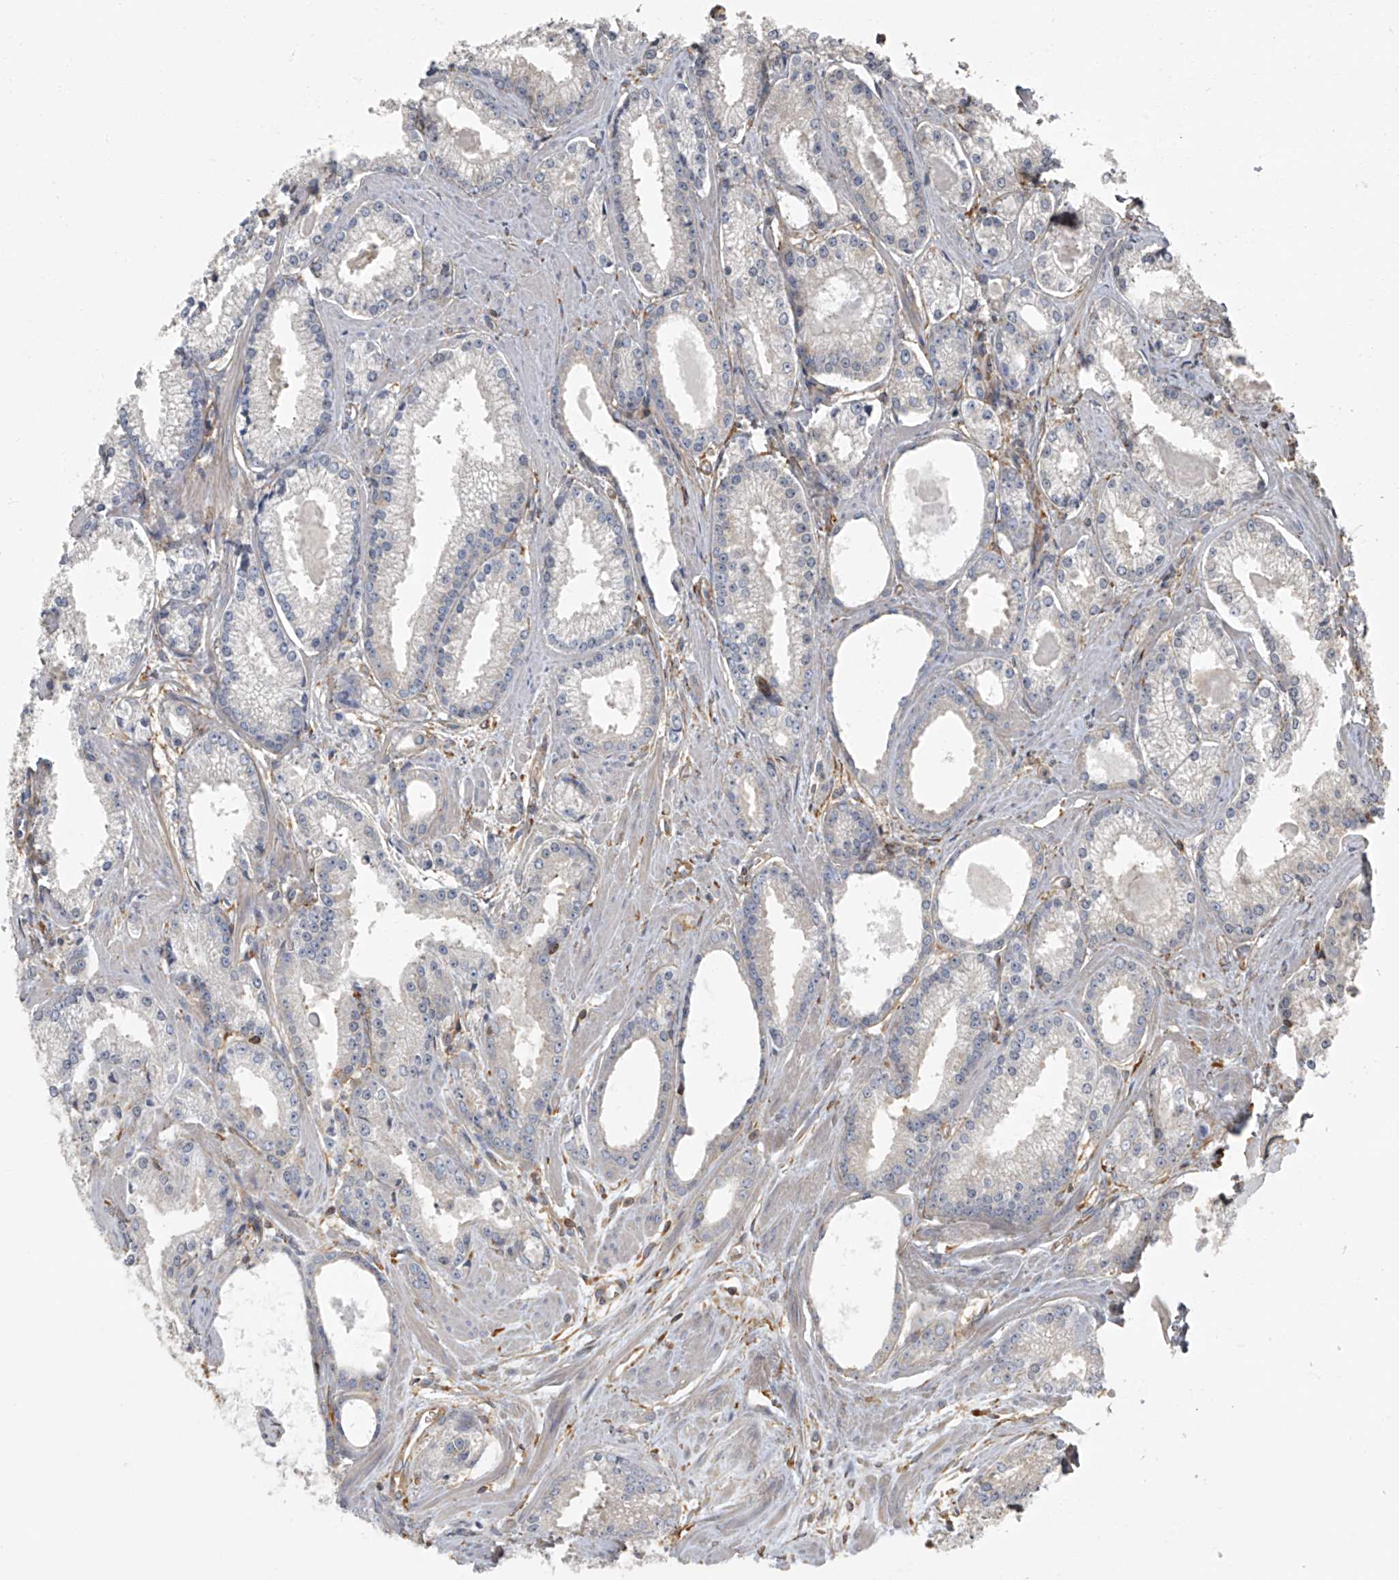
{"staining": {"intensity": "negative", "quantity": "none", "location": "none"}, "tissue": "prostate cancer", "cell_type": "Tumor cells", "image_type": "cancer", "snomed": [{"axis": "morphology", "description": "Adenocarcinoma, Low grade"}, {"axis": "topography", "description": "Prostate"}], "caption": "A histopathology image of human adenocarcinoma (low-grade) (prostate) is negative for staining in tumor cells.", "gene": "SEPTIN7", "patient": {"sex": "male", "age": 54}}